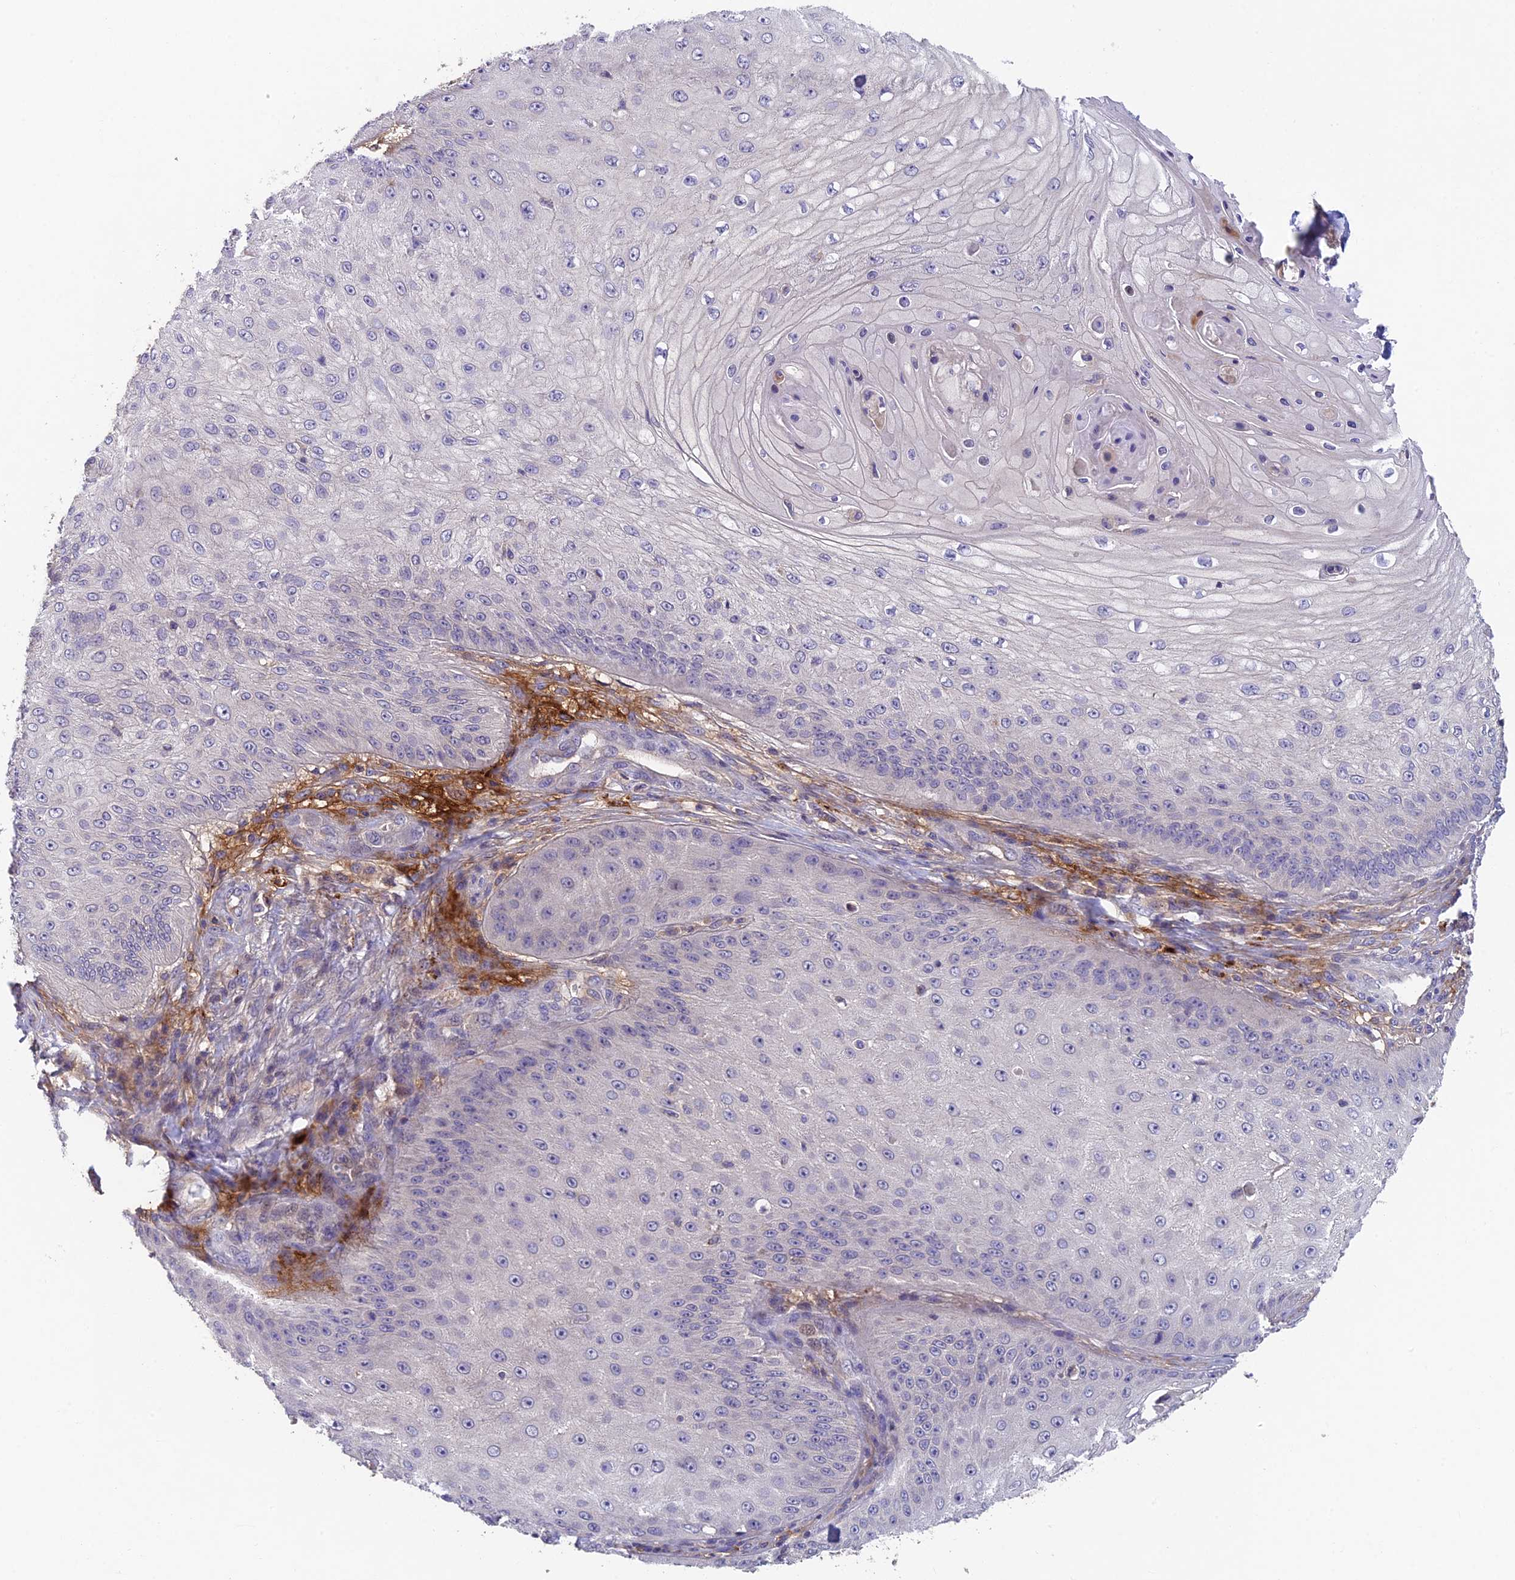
{"staining": {"intensity": "negative", "quantity": "none", "location": "none"}, "tissue": "skin cancer", "cell_type": "Tumor cells", "image_type": "cancer", "snomed": [{"axis": "morphology", "description": "Squamous cell carcinoma, NOS"}, {"axis": "topography", "description": "Skin"}], "caption": "DAB immunohistochemical staining of skin cancer (squamous cell carcinoma) demonstrates no significant staining in tumor cells. (DAB immunohistochemistry, high magnification).", "gene": "ADAMTS13", "patient": {"sex": "male", "age": 70}}